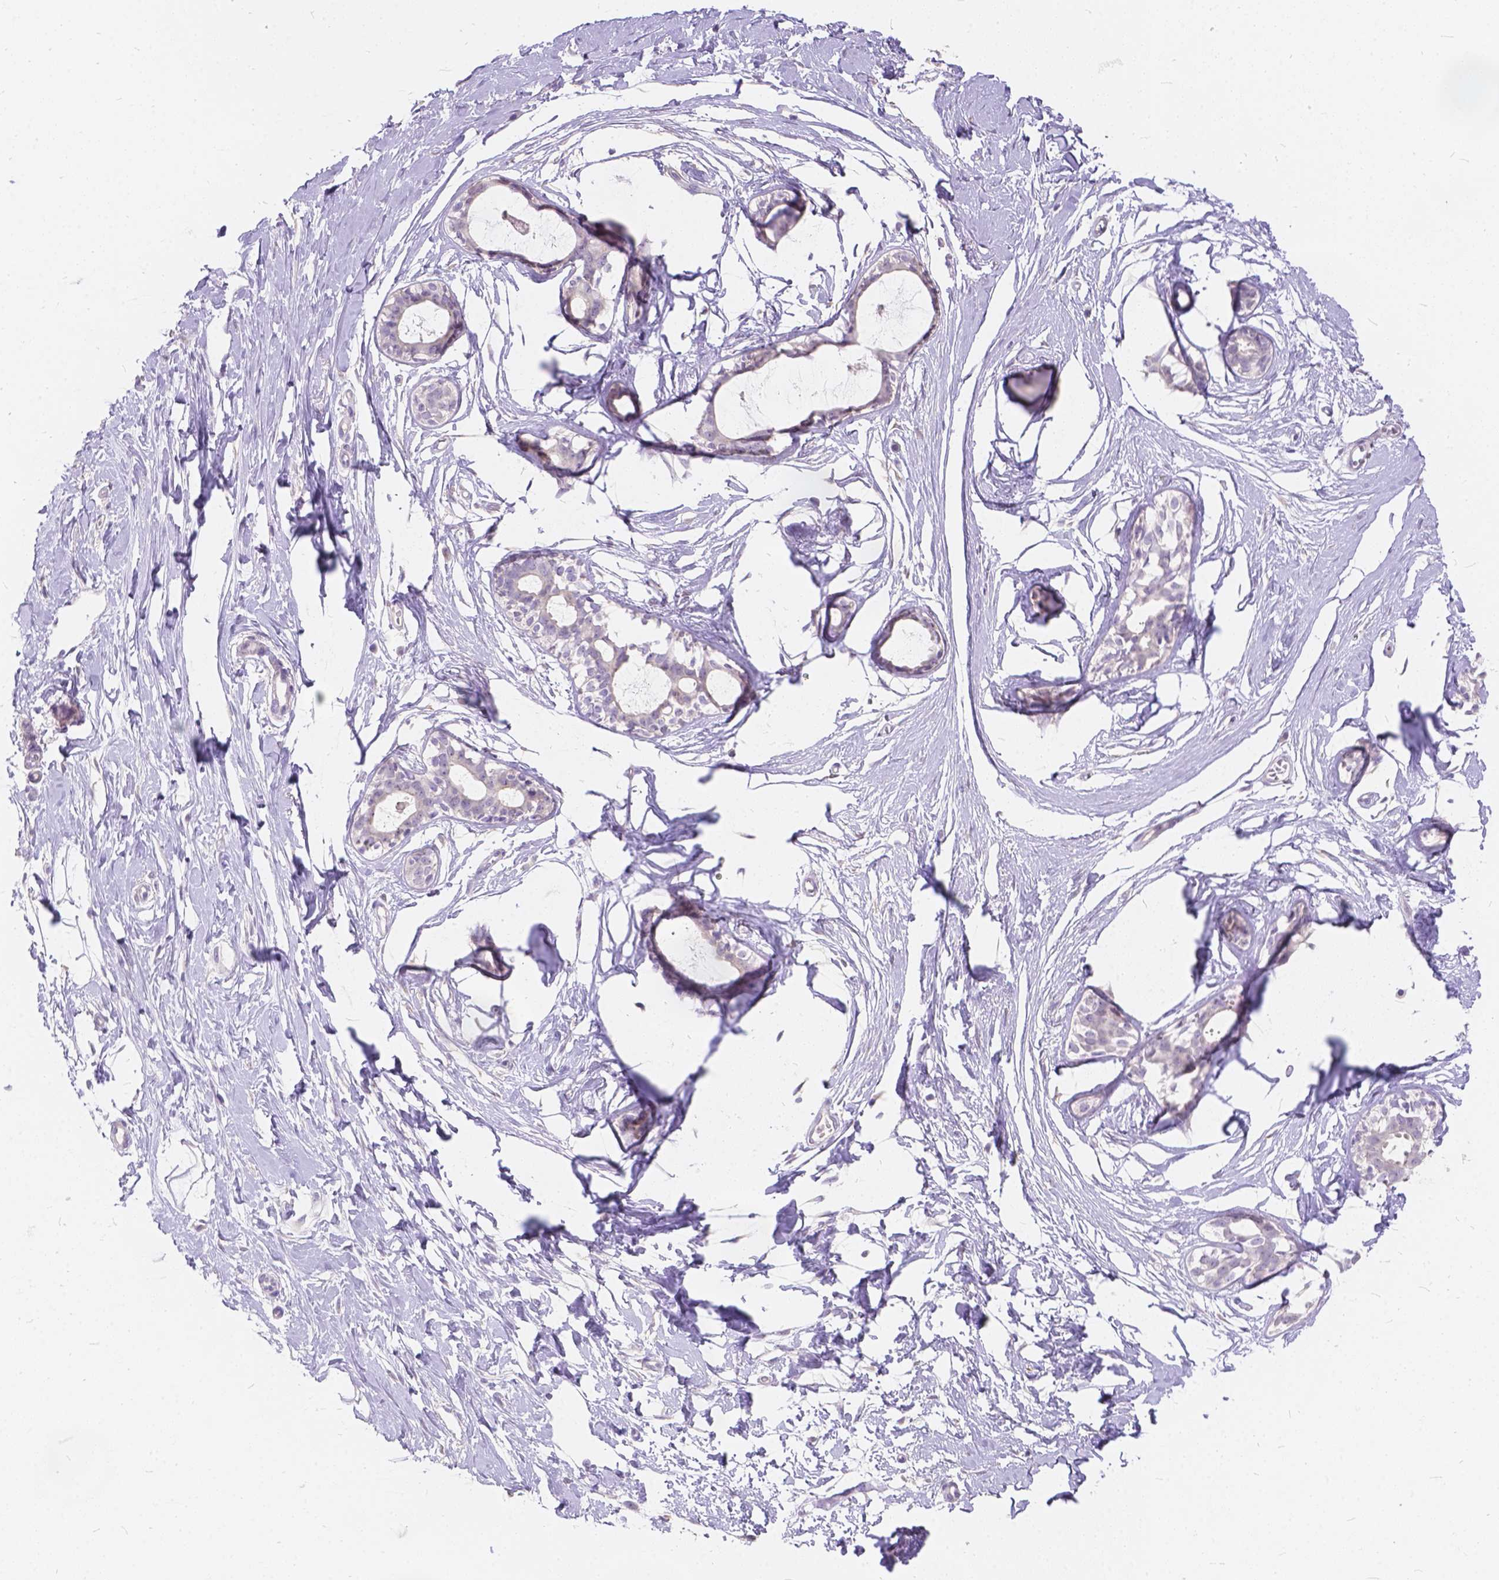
{"staining": {"intensity": "negative", "quantity": "none", "location": "none"}, "tissue": "breast", "cell_type": "Adipocytes", "image_type": "normal", "snomed": [{"axis": "morphology", "description": "Normal tissue, NOS"}, {"axis": "topography", "description": "Breast"}], "caption": "Immunohistochemical staining of benign human breast shows no significant staining in adipocytes.", "gene": "PEX11G", "patient": {"sex": "female", "age": 49}}